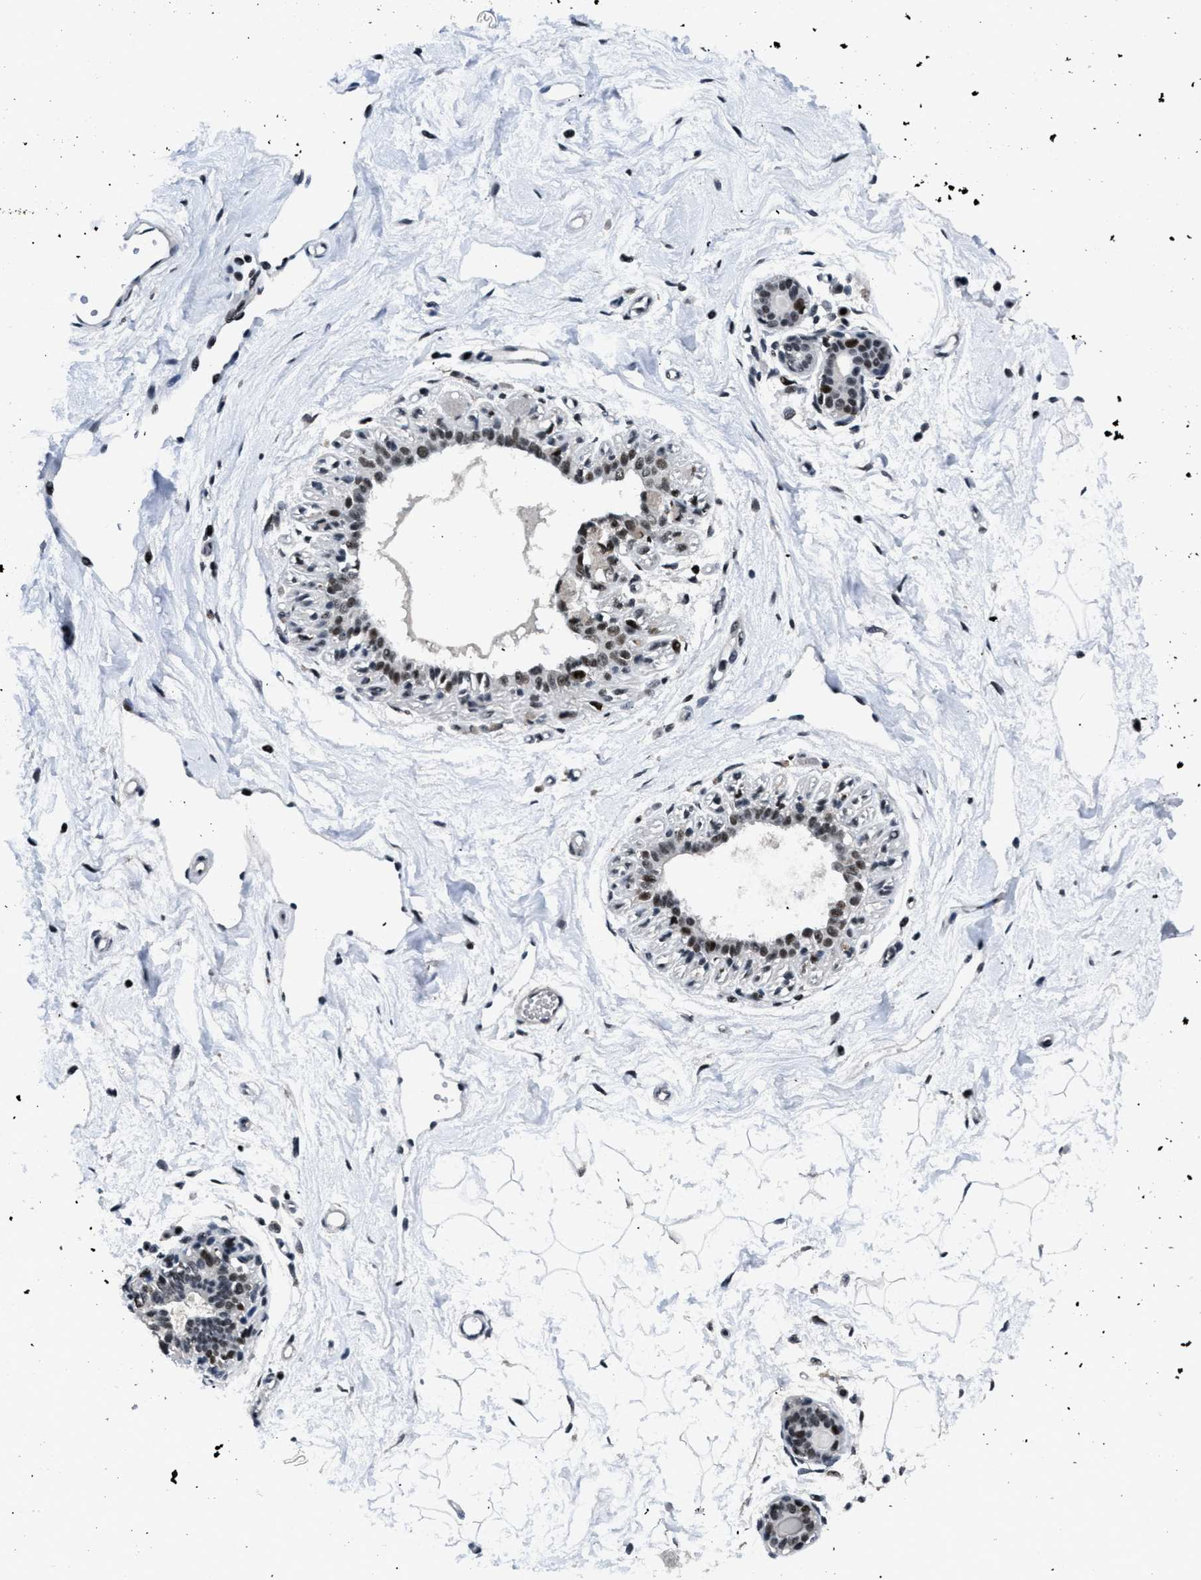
{"staining": {"intensity": "weak", "quantity": ">75%", "location": "nuclear"}, "tissue": "breast", "cell_type": "Adipocytes", "image_type": "normal", "snomed": [{"axis": "morphology", "description": "Normal tissue, NOS"}, {"axis": "topography", "description": "Breast"}], "caption": "Protein expression analysis of benign breast displays weak nuclear expression in about >75% of adipocytes. (DAB = brown stain, brightfield microscopy at high magnification).", "gene": "SMARCB1", "patient": {"sex": "female", "age": 45}}